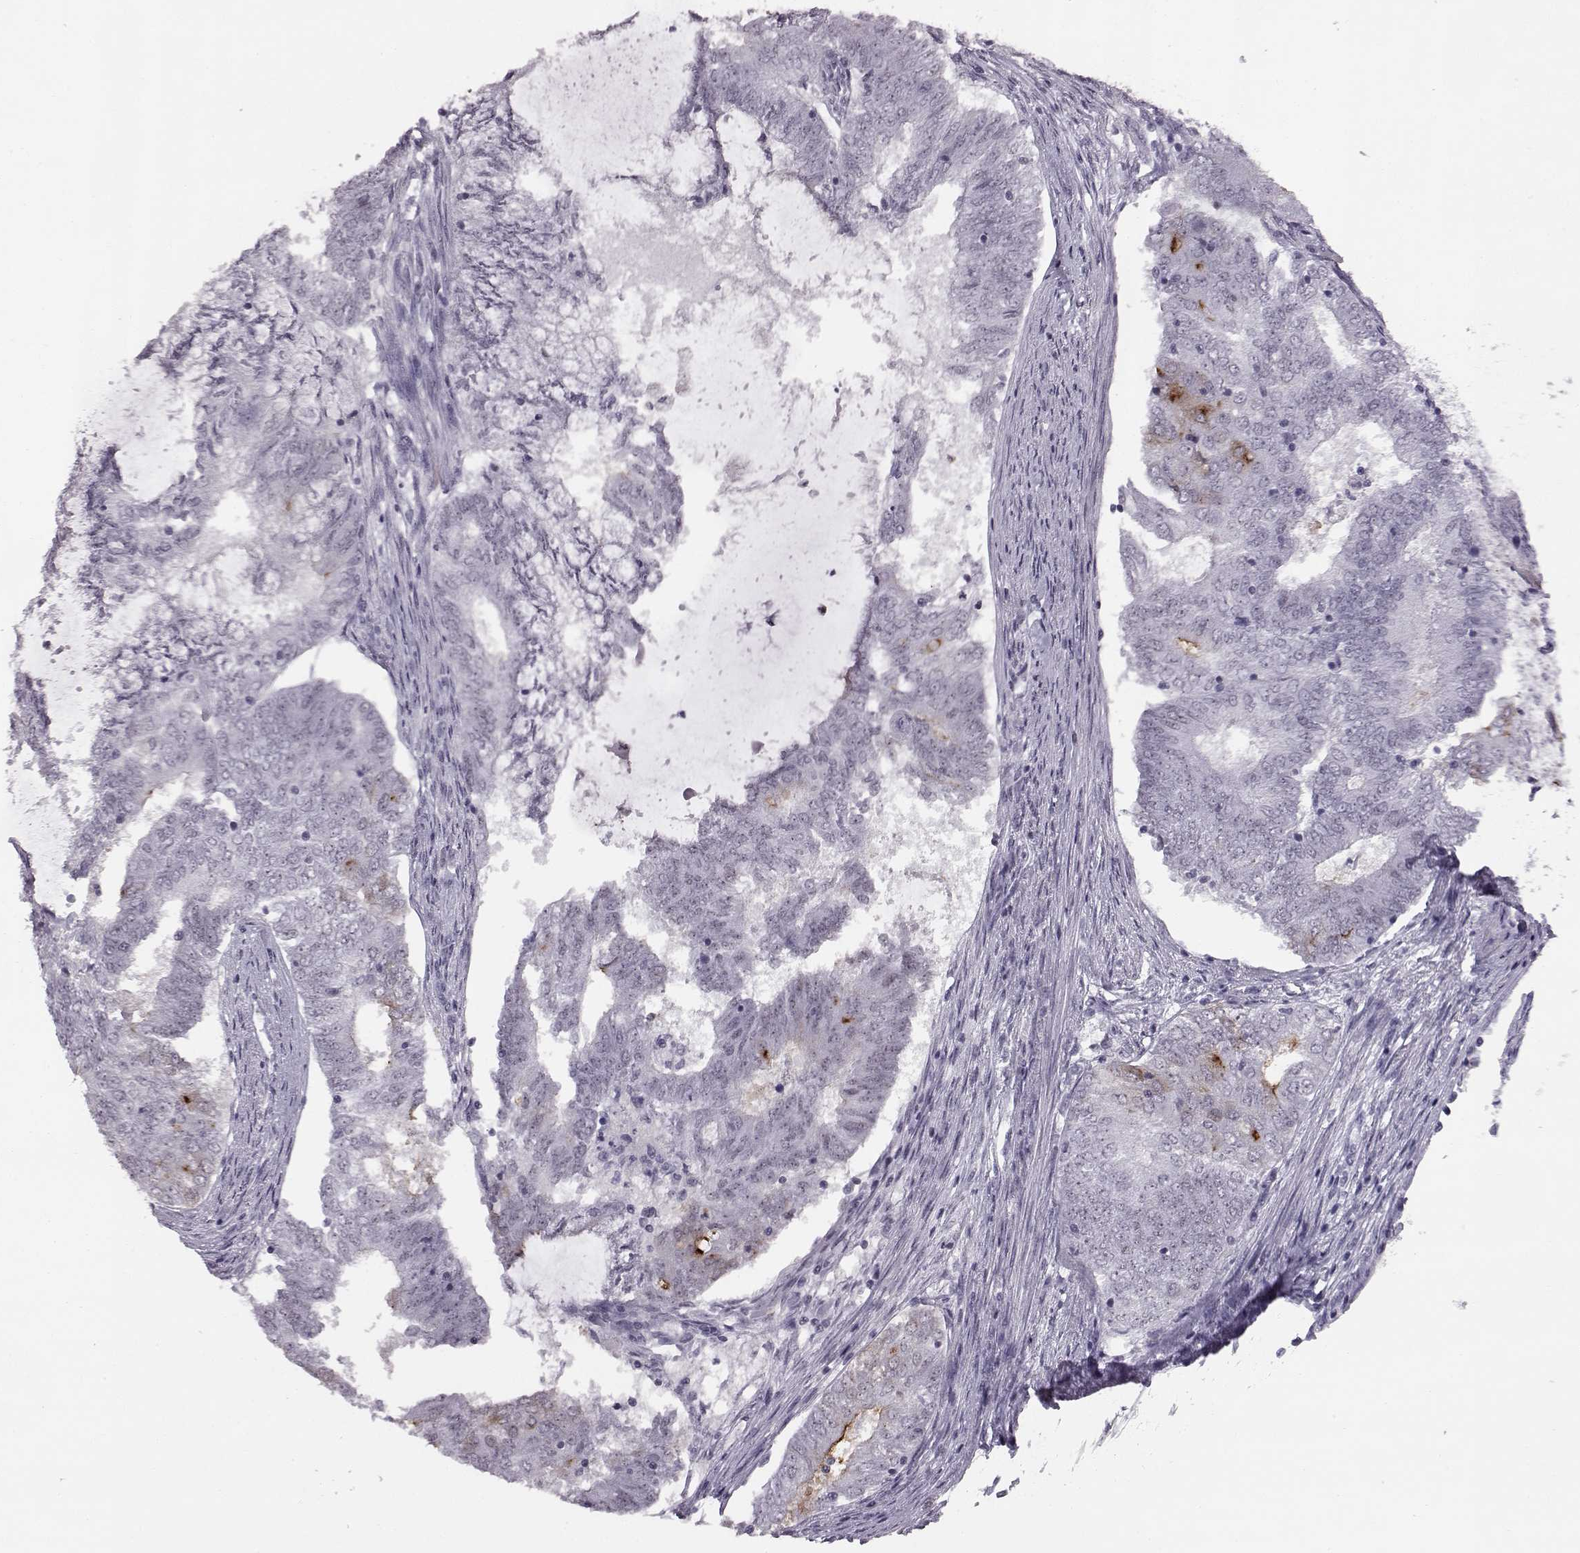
{"staining": {"intensity": "negative", "quantity": "none", "location": "none"}, "tissue": "endometrial cancer", "cell_type": "Tumor cells", "image_type": "cancer", "snomed": [{"axis": "morphology", "description": "Adenocarcinoma, NOS"}, {"axis": "topography", "description": "Endometrium"}], "caption": "The histopathology image exhibits no significant expression in tumor cells of adenocarcinoma (endometrial). (DAB IHC, high magnification).", "gene": "ADGRG2", "patient": {"sex": "female", "age": 62}}